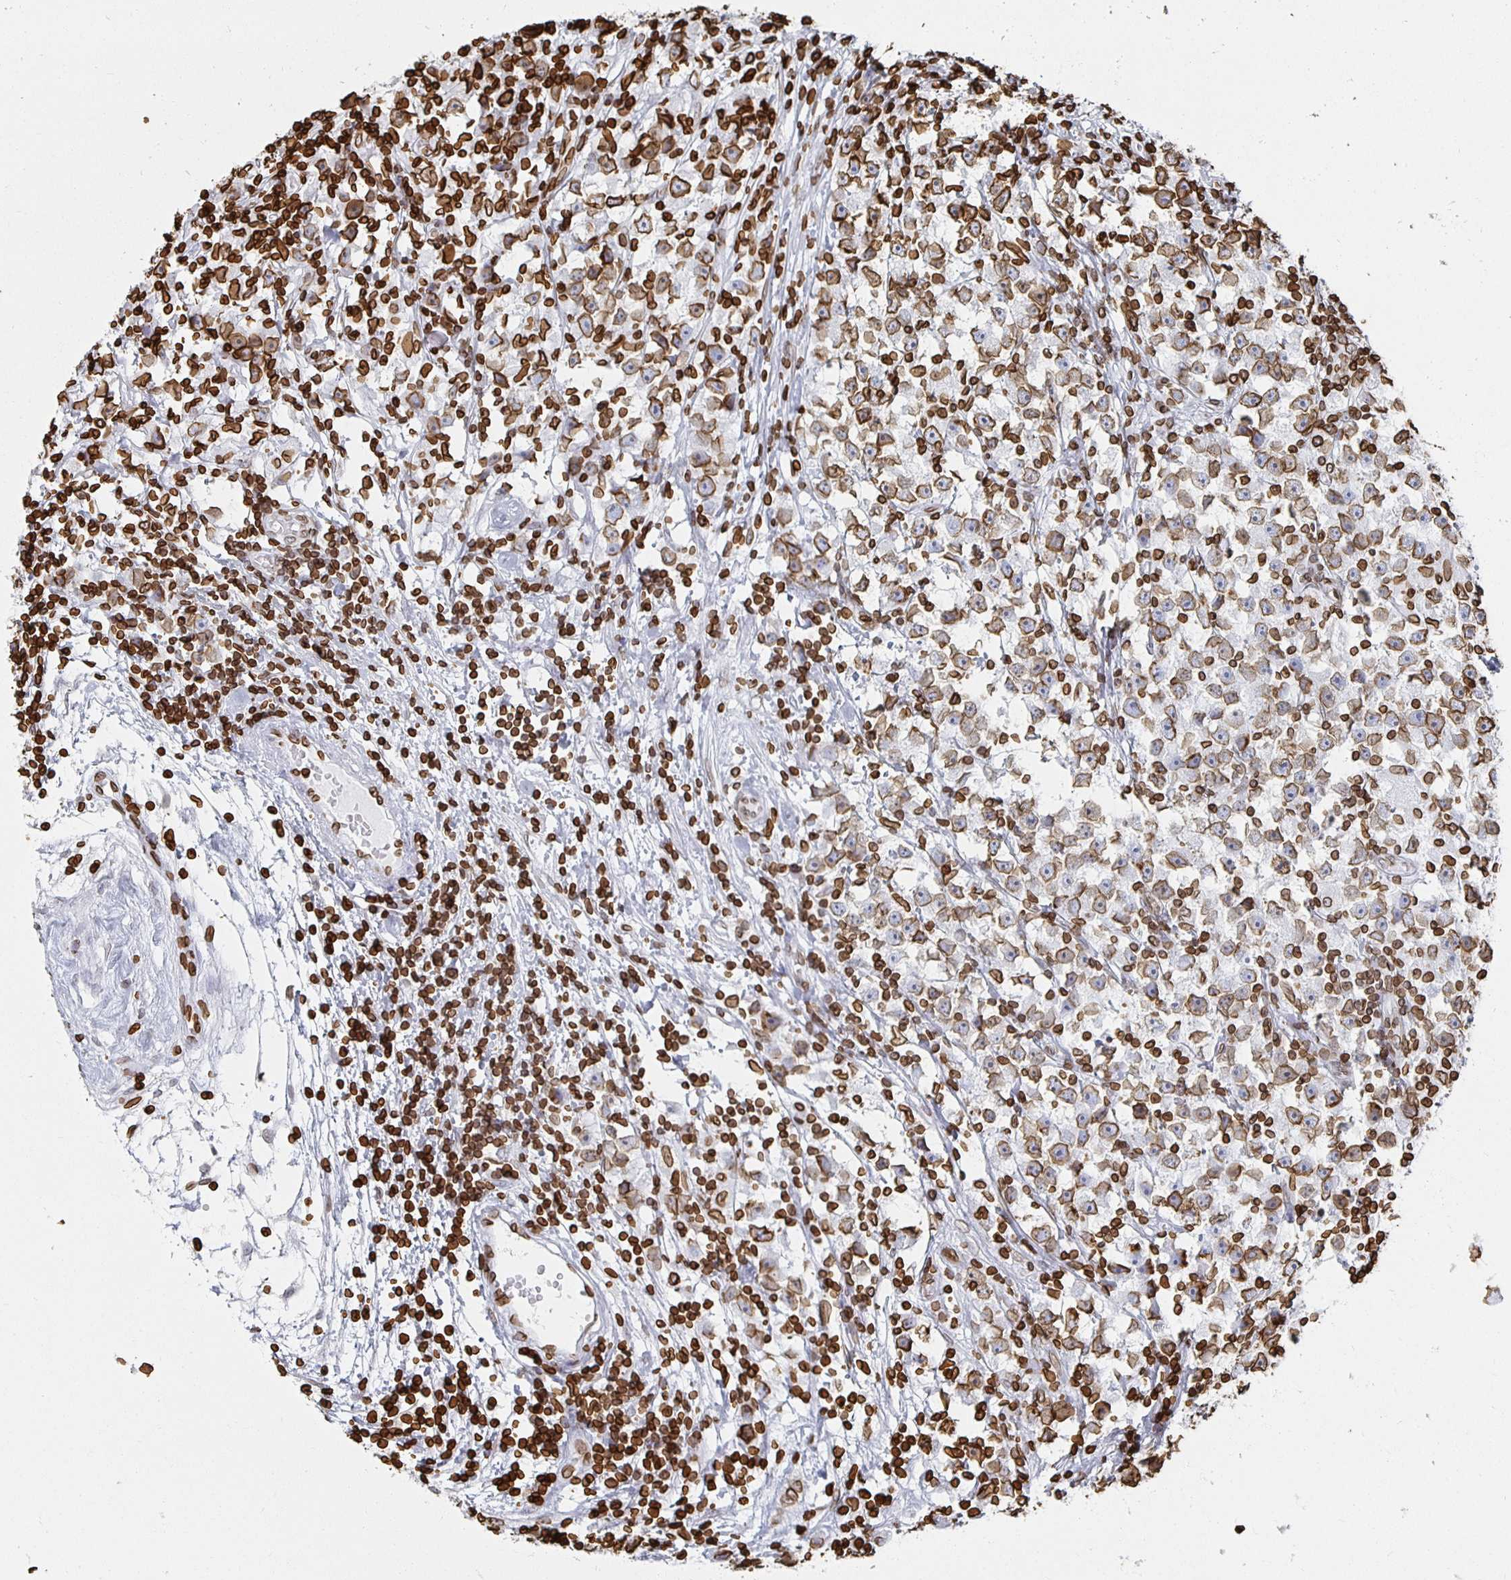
{"staining": {"intensity": "strong", "quantity": ">75%", "location": "cytoplasmic/membranous,nuclear"}, "tissue": "testis cancer", "cell_type": "Tumor cells", "image_type": "cancer", "snomed": [{"axis": "morphology", "description": "Seminoma, NOS"}, {"axis": "topography", "description": "Testis"}], "caption": "About >75% of tumor cells in human seminoma (testis) demonstrate strong cytoplasmic/membranous and nuclear protein expression as visualized by brown immunohistochemical staining.", "gene": "LMNB1", "patient": {"sex": "male", "age": 33}}